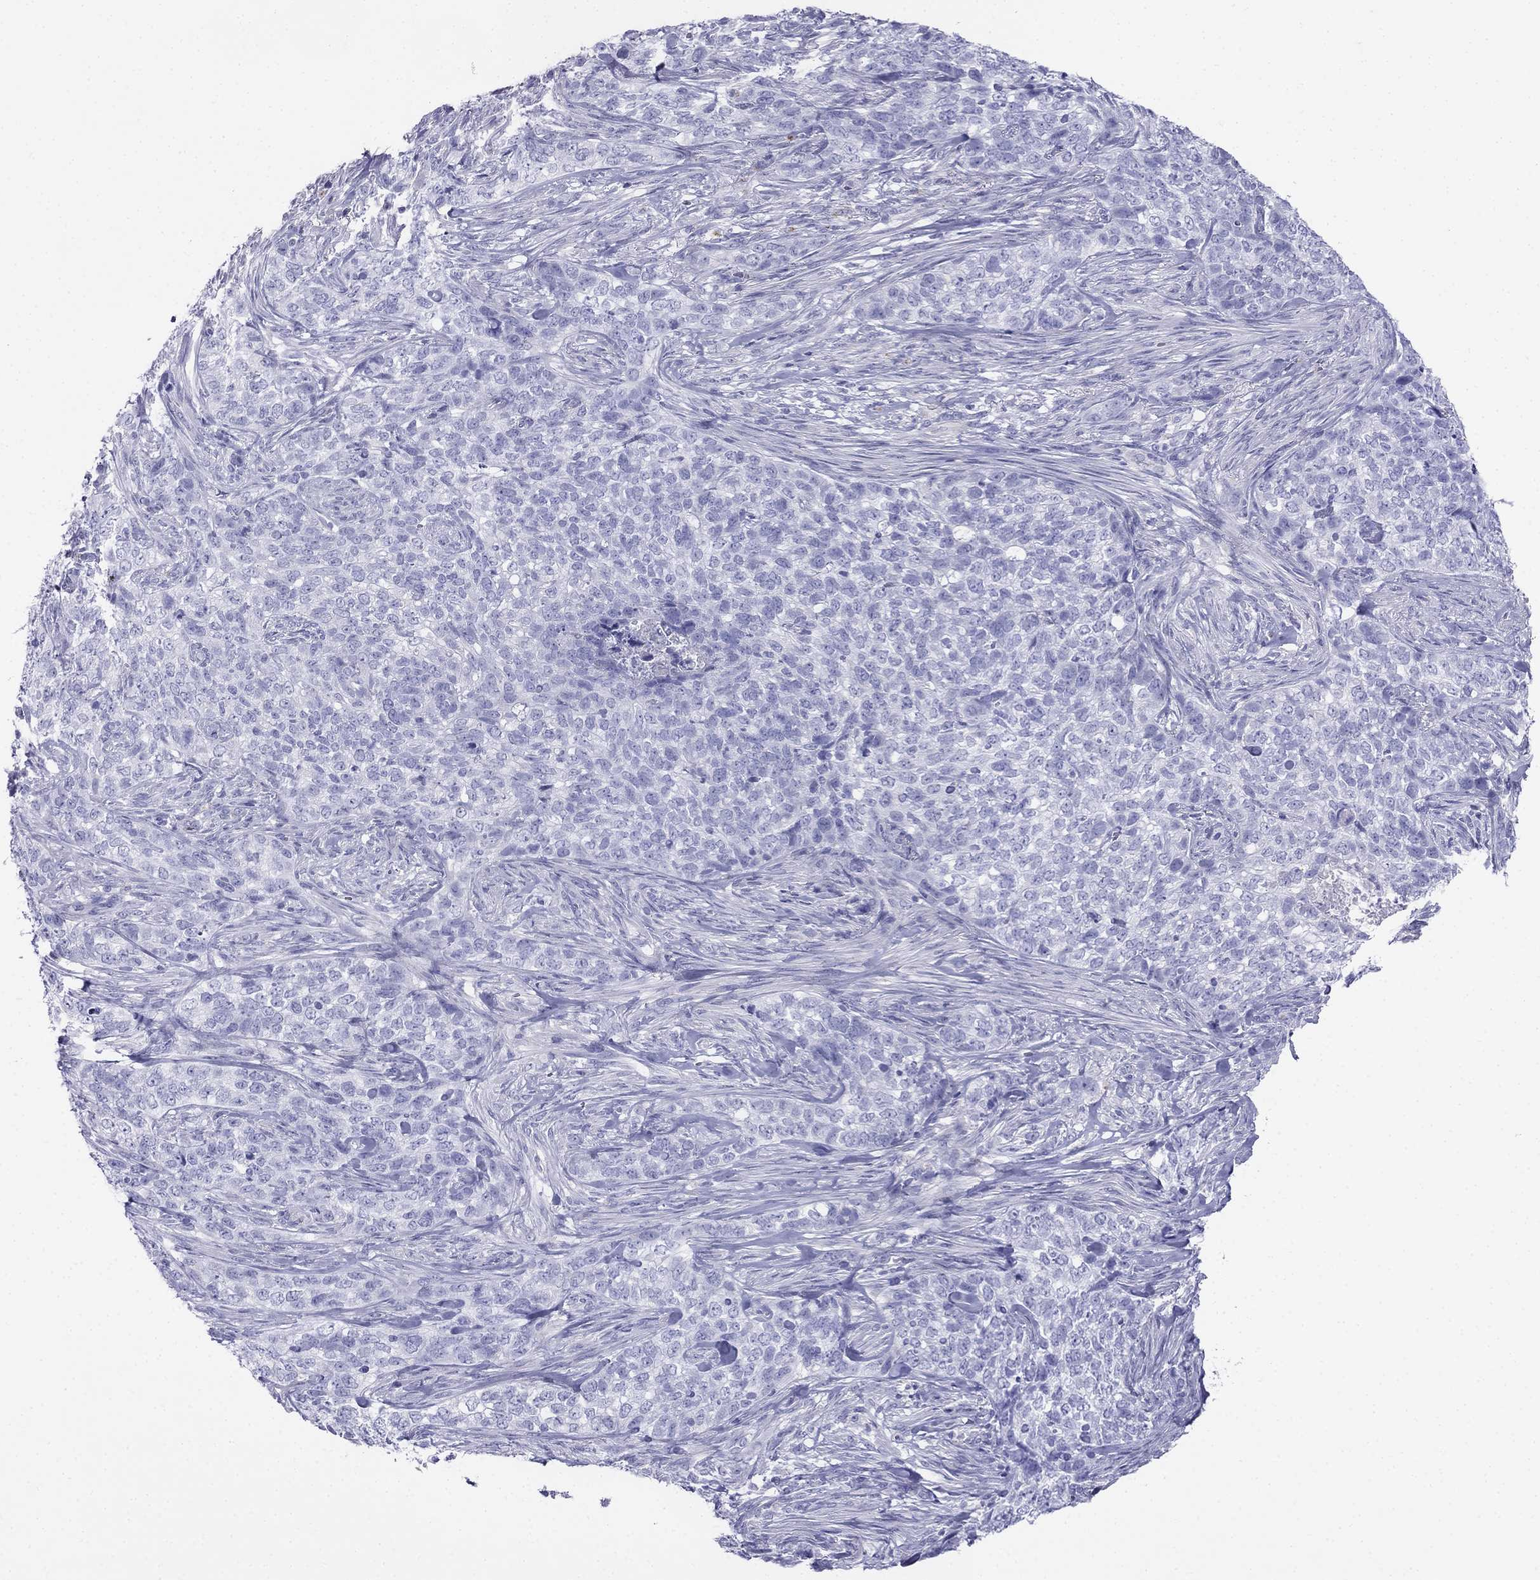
{"staining": {"intensity": "negative", "quantity": "none", "location": "none"}, "tissue": "skin cancer", "cell_type": "Tumor cells", "image_type": "cancer", "snomed": [{"axis": "morphology", "description": "Basal cell carcinoma"}, {"axis": "topography", "description": "Skin"}], "caption": "An immunohistochemistry (IHC) micrograph of skin cancer (basal cell carcinoma) is shown. There is no staining in tumor cells of skin cancer (basal cell carcinoma).", "gene": "ALOXE3", "patient": {"sex": "female", "age": 69}}